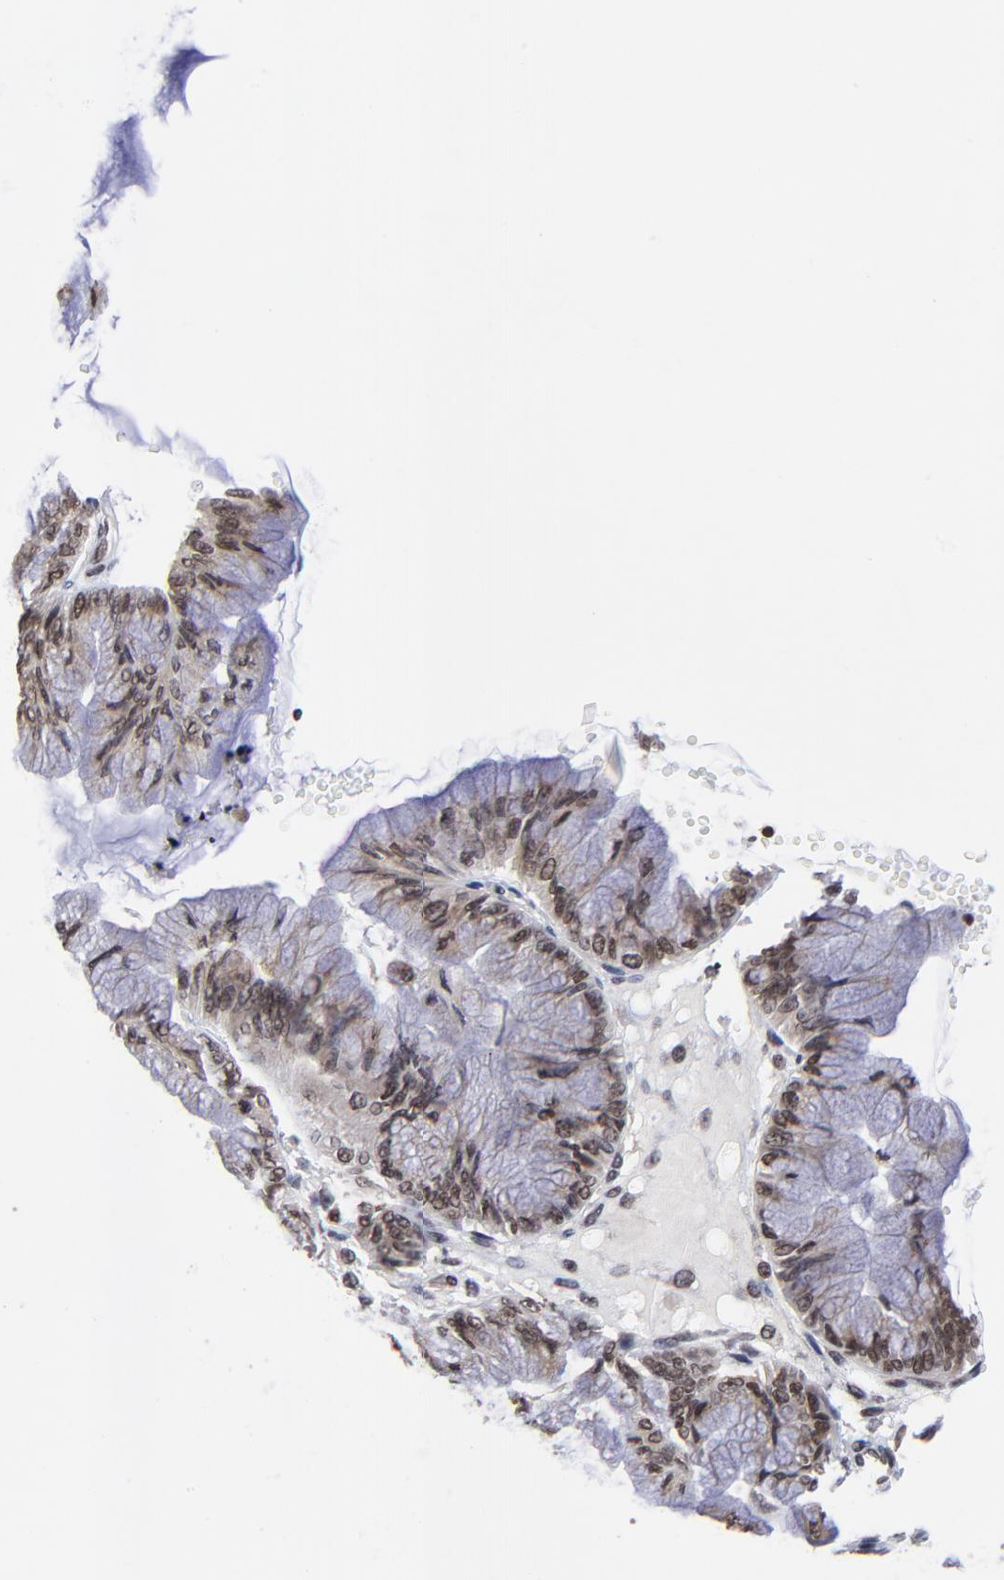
{"staining": {"intensity": "moderate", "quantity": ">75%", "location": "cytoplasmic/membranous,nuclear"}, "tissue": "ovarian cancer", "cell_type": "Tumor cells", "image_type": "cancer", "snomed": [{"axis": "morphology", "description": "Cystadenocarcinoma, mucinous, NOS"}, {"axis": "topography", "description": "Ovary"}], "caption": "Tumor cells display medium levels of moderate cytoplasmic/membranous and nuclear expression in approximately >75% of cells in human ovarian cancer (mucinous cystadenocarcinoma).", "gene": "ZNF777", "patient": {"sex": "female", "age": 63}}